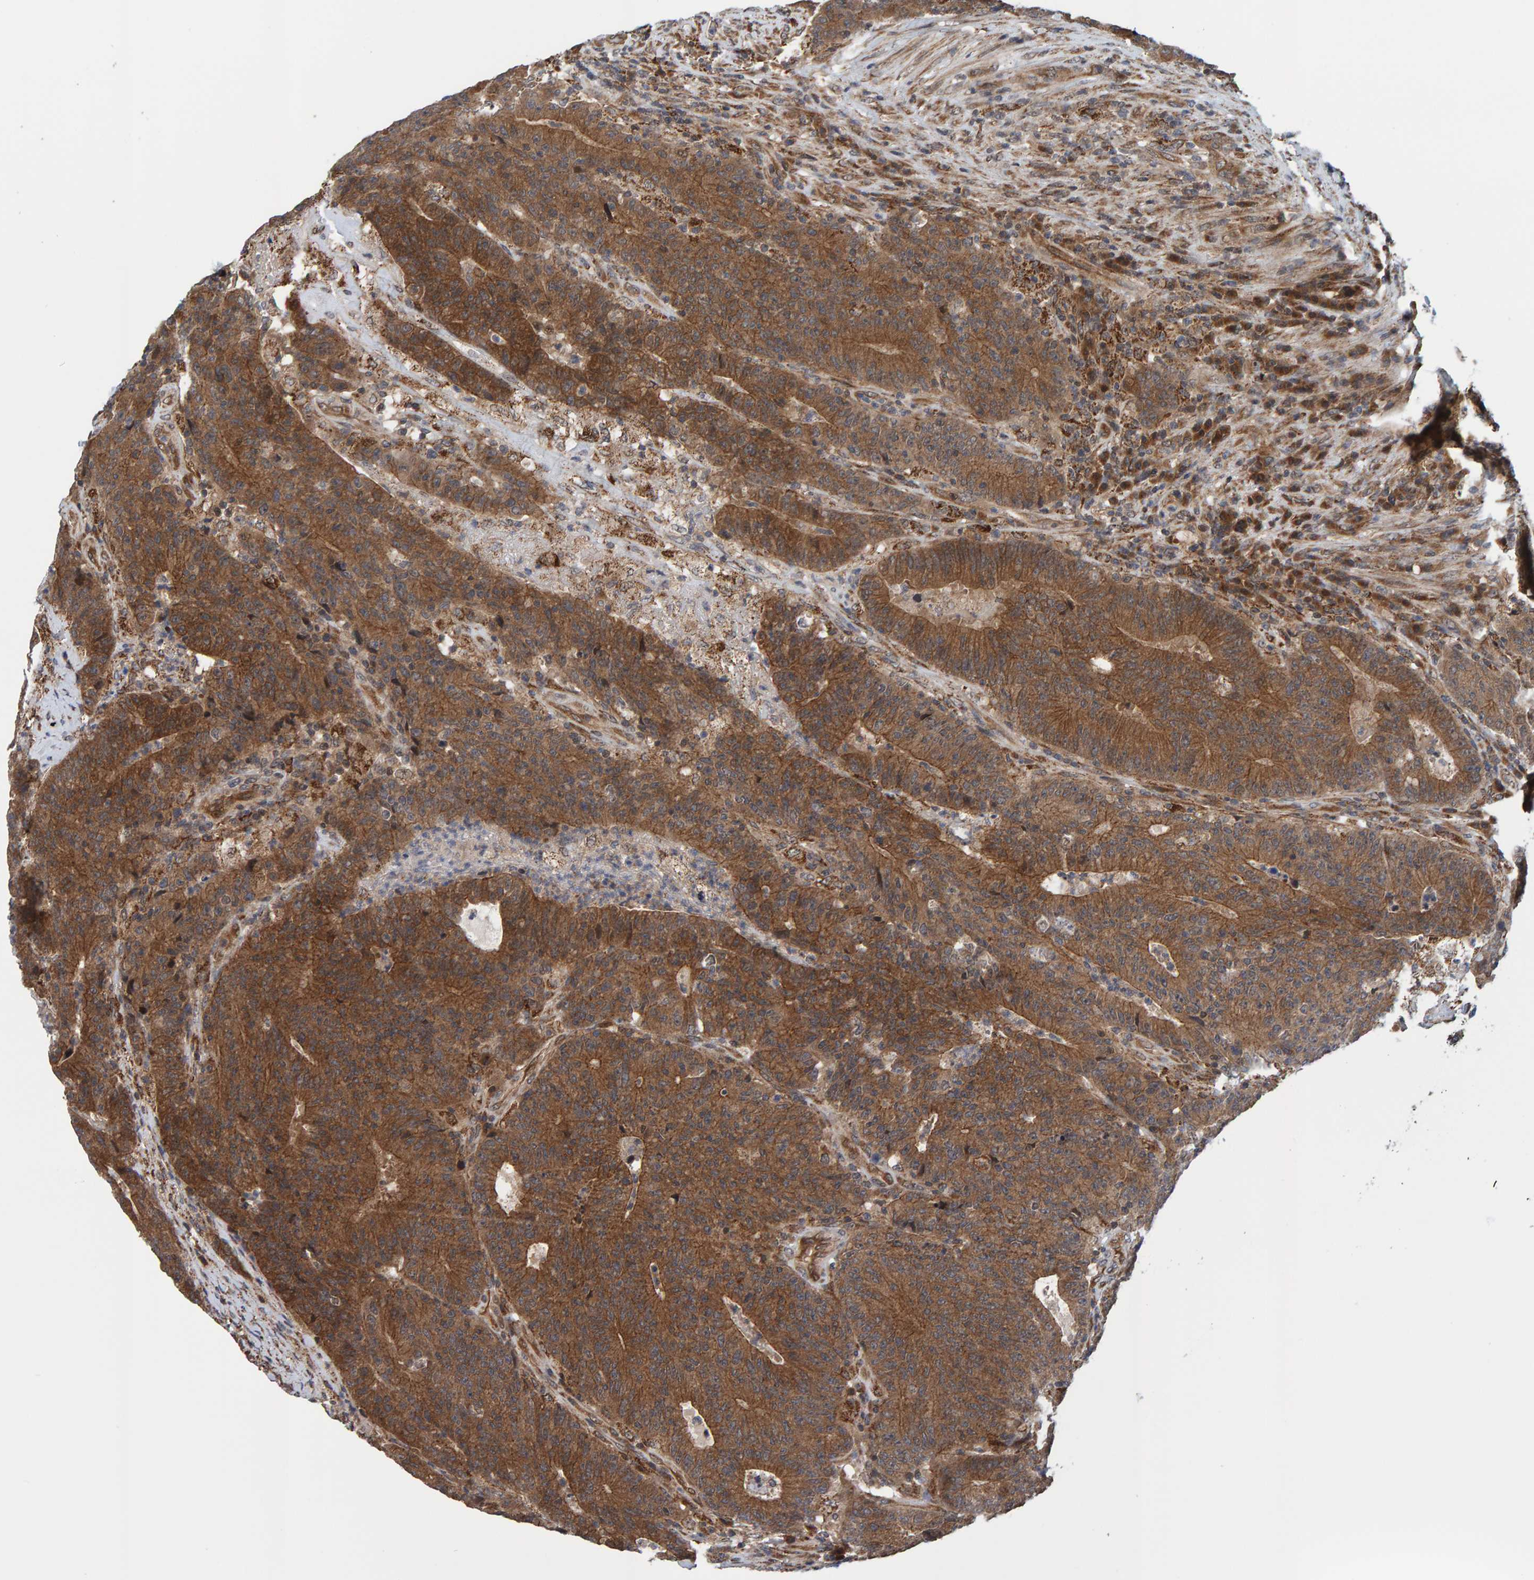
{"staining": {"intensity": "moderate", "quantity": ">75%", "location": "cytoplasmic/membranous"}, "tissue": "colorectal cancer", "cell_type": "Tumor cells", "image_type": "cancer", "snomed": [{"axis": "morphology", "description": "Normal tissue, NOS"}, {"axis": "morphology", "description": "Adenocarcinoma, NOS"}, {"axis": "topography", "description": "Colon"}], "caption": "DAB immunohistochemical staining of human colorectal cancer demonstrates moderate cytoplasmic/membranous protein staining in about >75% of tumor cells.", "gene": "SCRN2", "patient": {"sex": "female", "age": 75}}